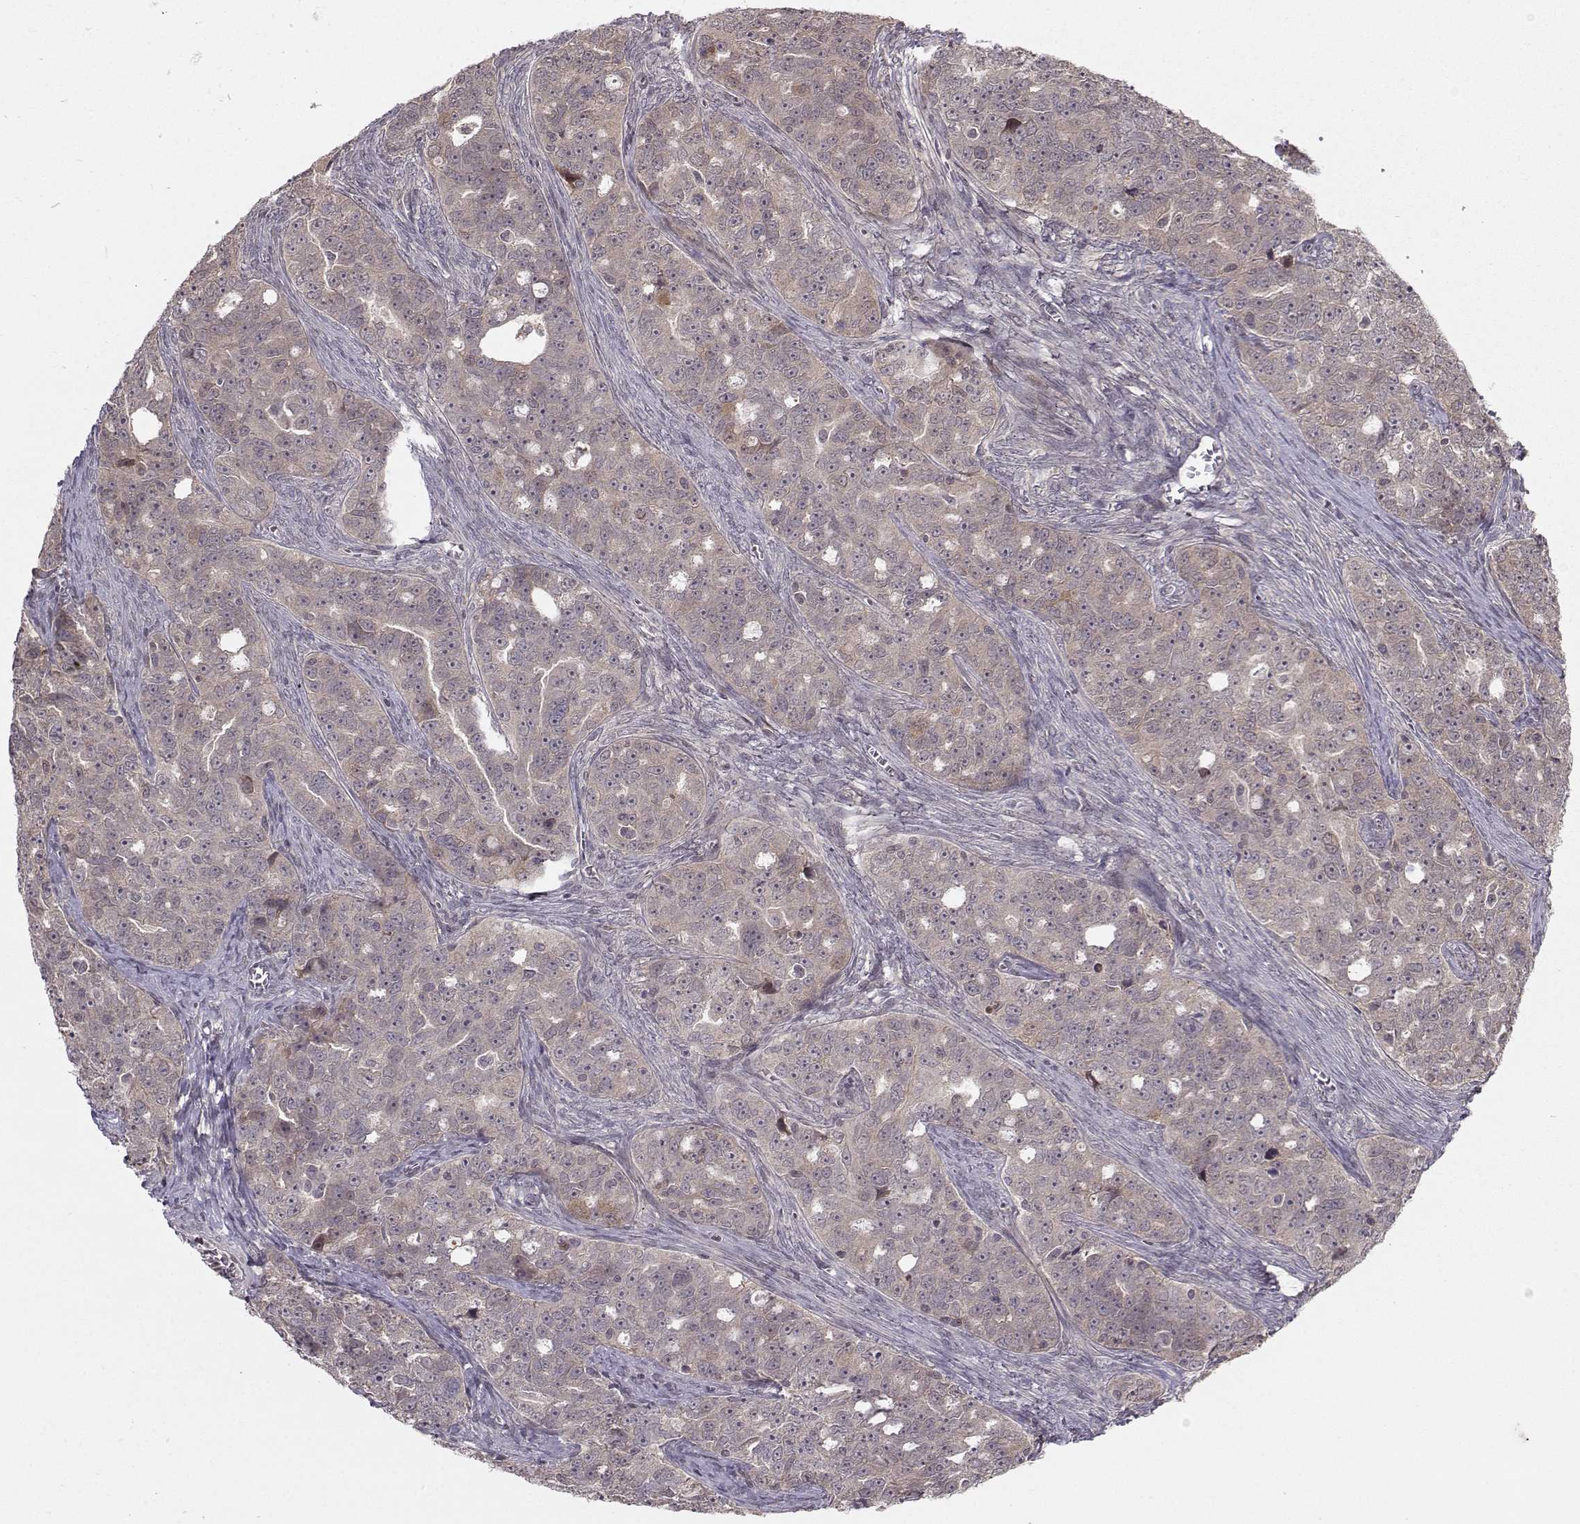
{"staining": {"intensity": "negative", "quantity": "none", "location": "none"}, "tissue": "ovarian cancer", "cell_type": "Tumor cells", "image_type": "cancer", "snomed": [{"axis": "morphology", "description": "Cystadenocarcinoma, serous, NOS"}, {"axis": "topography", "description": "Ovary"}], "caption": "The histopathology image reveals no significant staining in tumor cells of ovarian cancer (serous cystadenocarcinoma). (Immunohistochemistry, brightfield microscopy, high magnification).", "gene": "PKP2", "patient": {"sex": "female", "age": 51}}